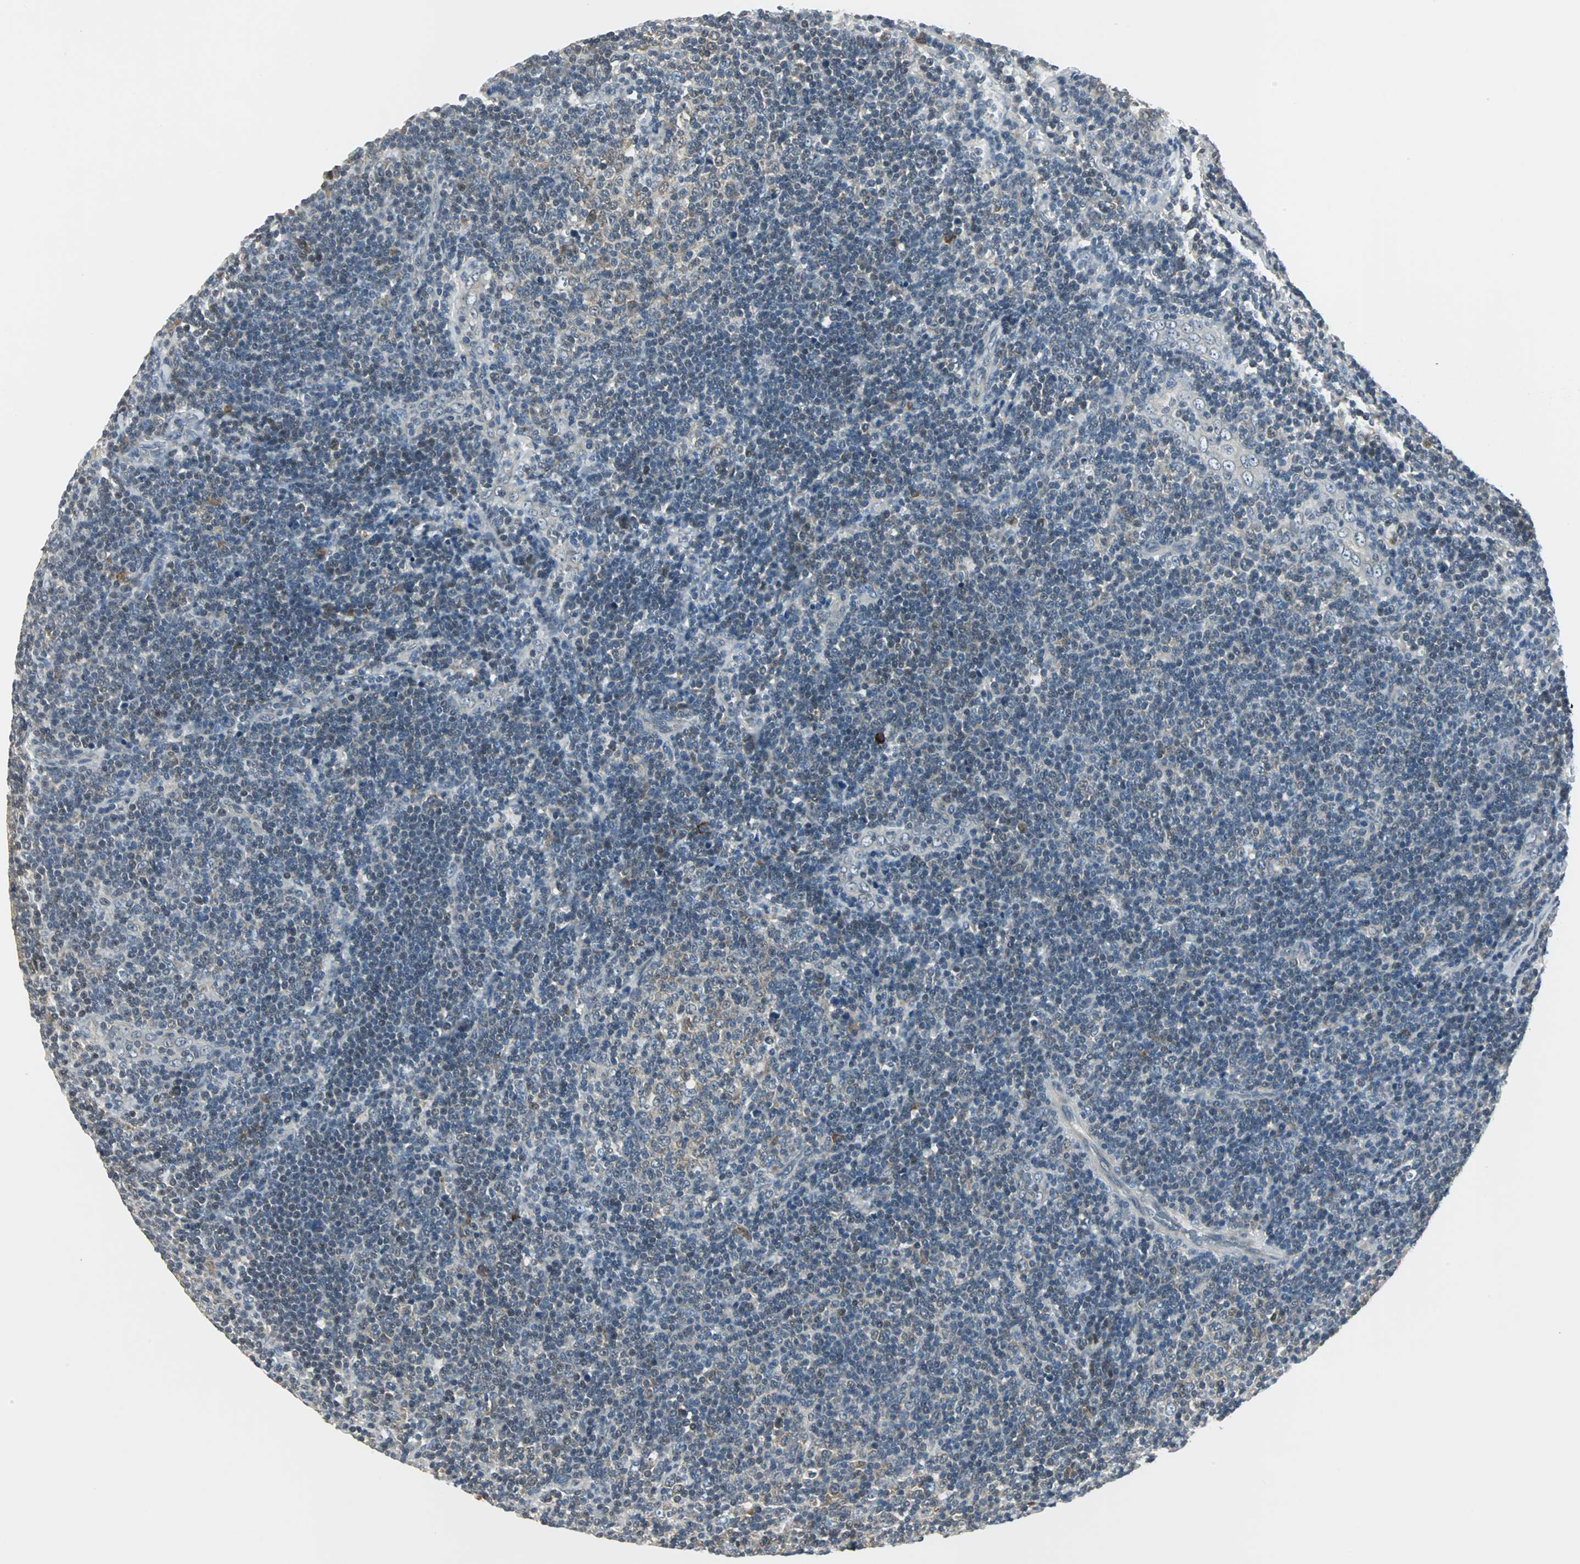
{"staining": {"intensity": "negative", "quantity": "none", "location": "none"}, "tissue": "lymphoma", "cell_type": "Tumor cells", "image_type": "cancer", "snomed": [{"axis": "morphology", "description": "Malignant lymphoma, non-Hodgkin's type, Low grade"}, {"axis": "topography", "description": "Lymph node"}], "caption": "Immunohistochemistry (IHC) photomicrograph of neoplastic tissue: human low-grade malignant lymphoma, non-Hodgkin's type stained with DAB (3,3'-diaminobenzidine) reveals no significant protein expression in tumor cells. (IHC, brightfield microscopy, high magnification).", "gene": "CCT5", "patient": {"sex": "male", "age": 70}}